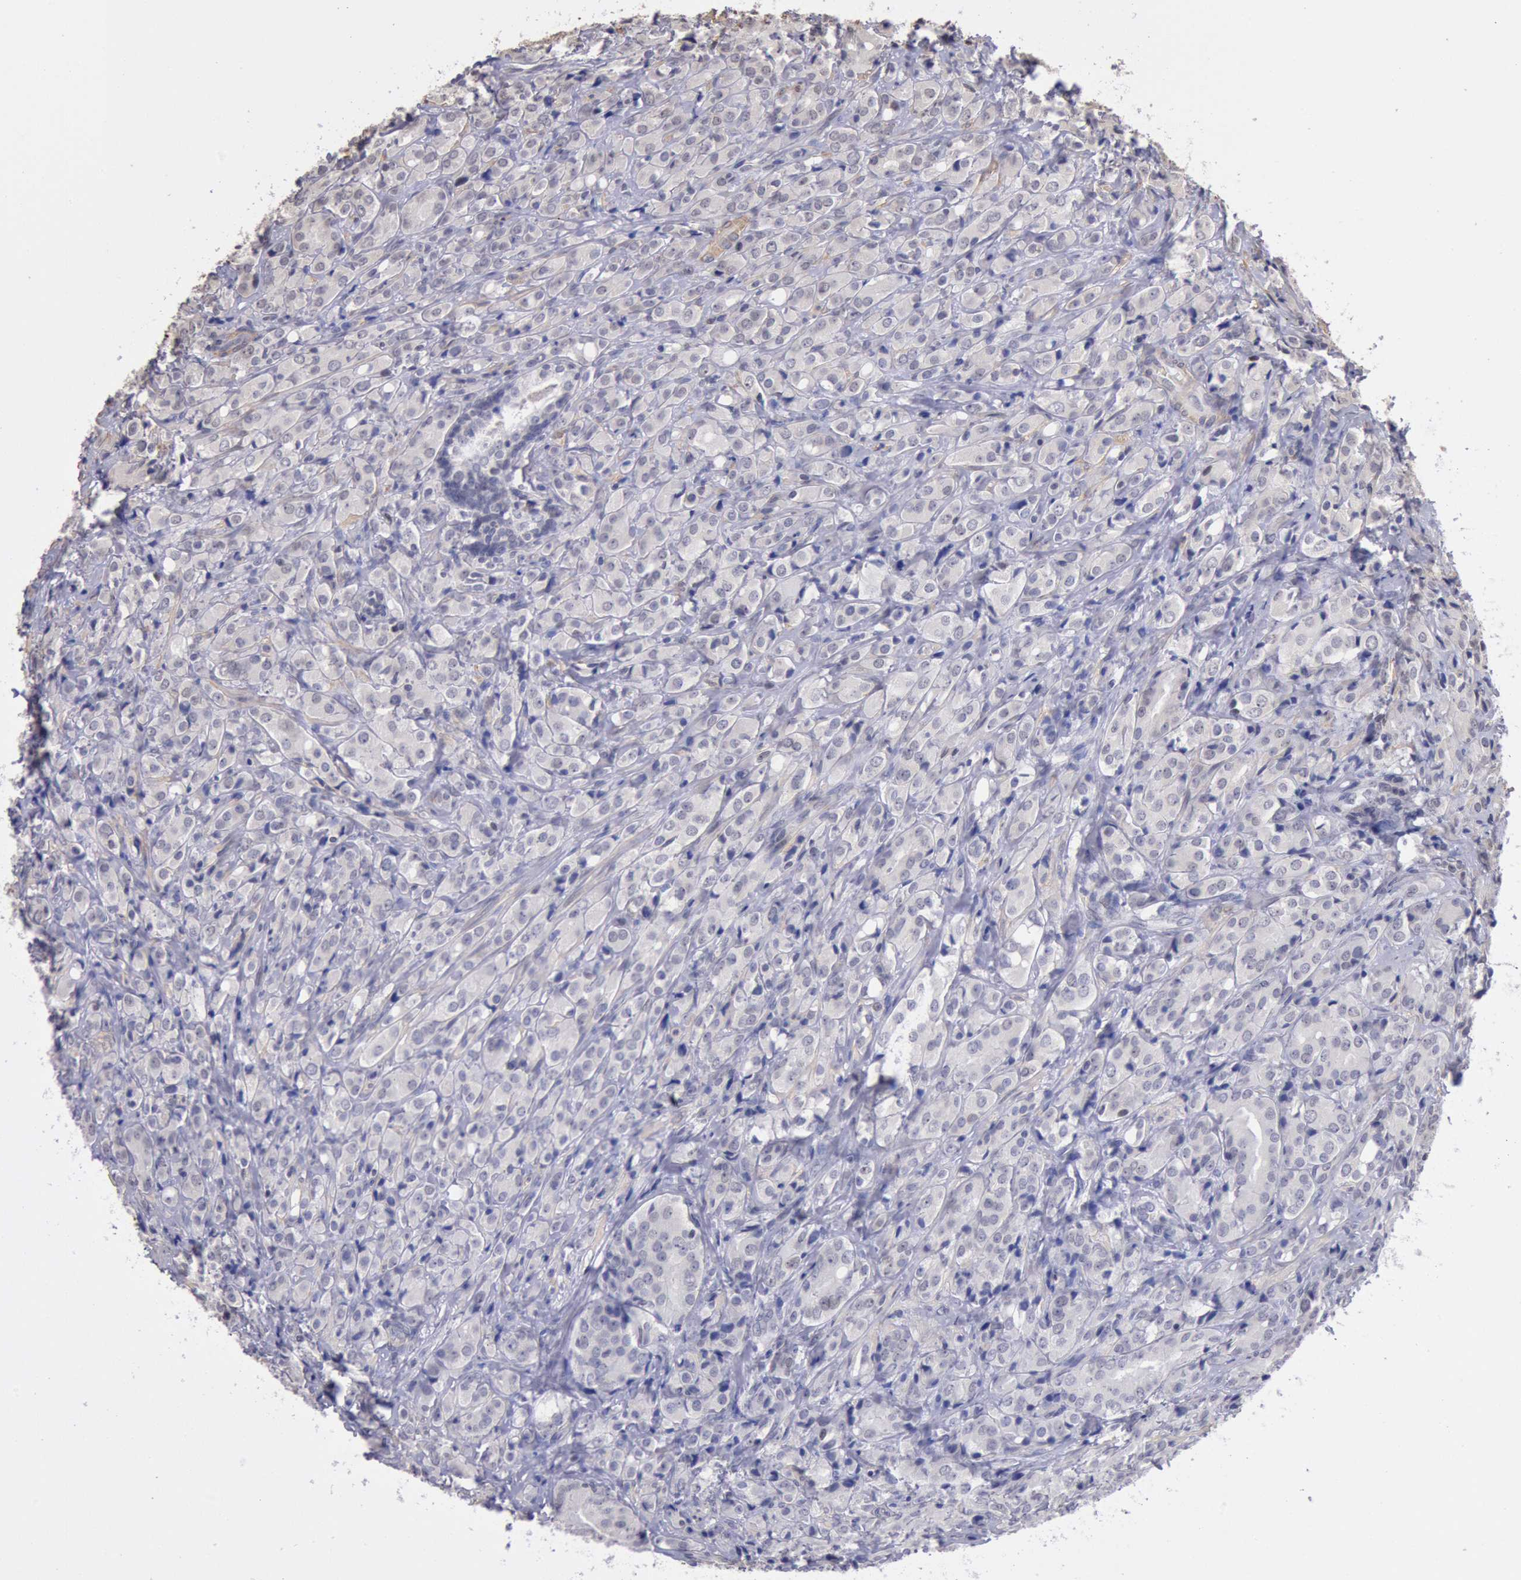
{"staining": {"intensity": "weak", "quantity": "25%-75%", "location": "cytoplasmic/membranous"}, "tissue": "prostate cancer", "cell_type": "Tumor cells", "image_type": "cancer", "snomed": [{"axis": "morphology", "description": "Adenocarcinoma, High grade"}, {"axis": "topography", "description": "Prostate"}], "caption": "Tumor cells demonstrate low levels of weak cytoplasmic/membranous expression in about 25%-75% of cells in human prostate cancer (high-grade adenocarcinoma).", "gene": "MYH7", "patient": {"sex": "male", "age": 68}}